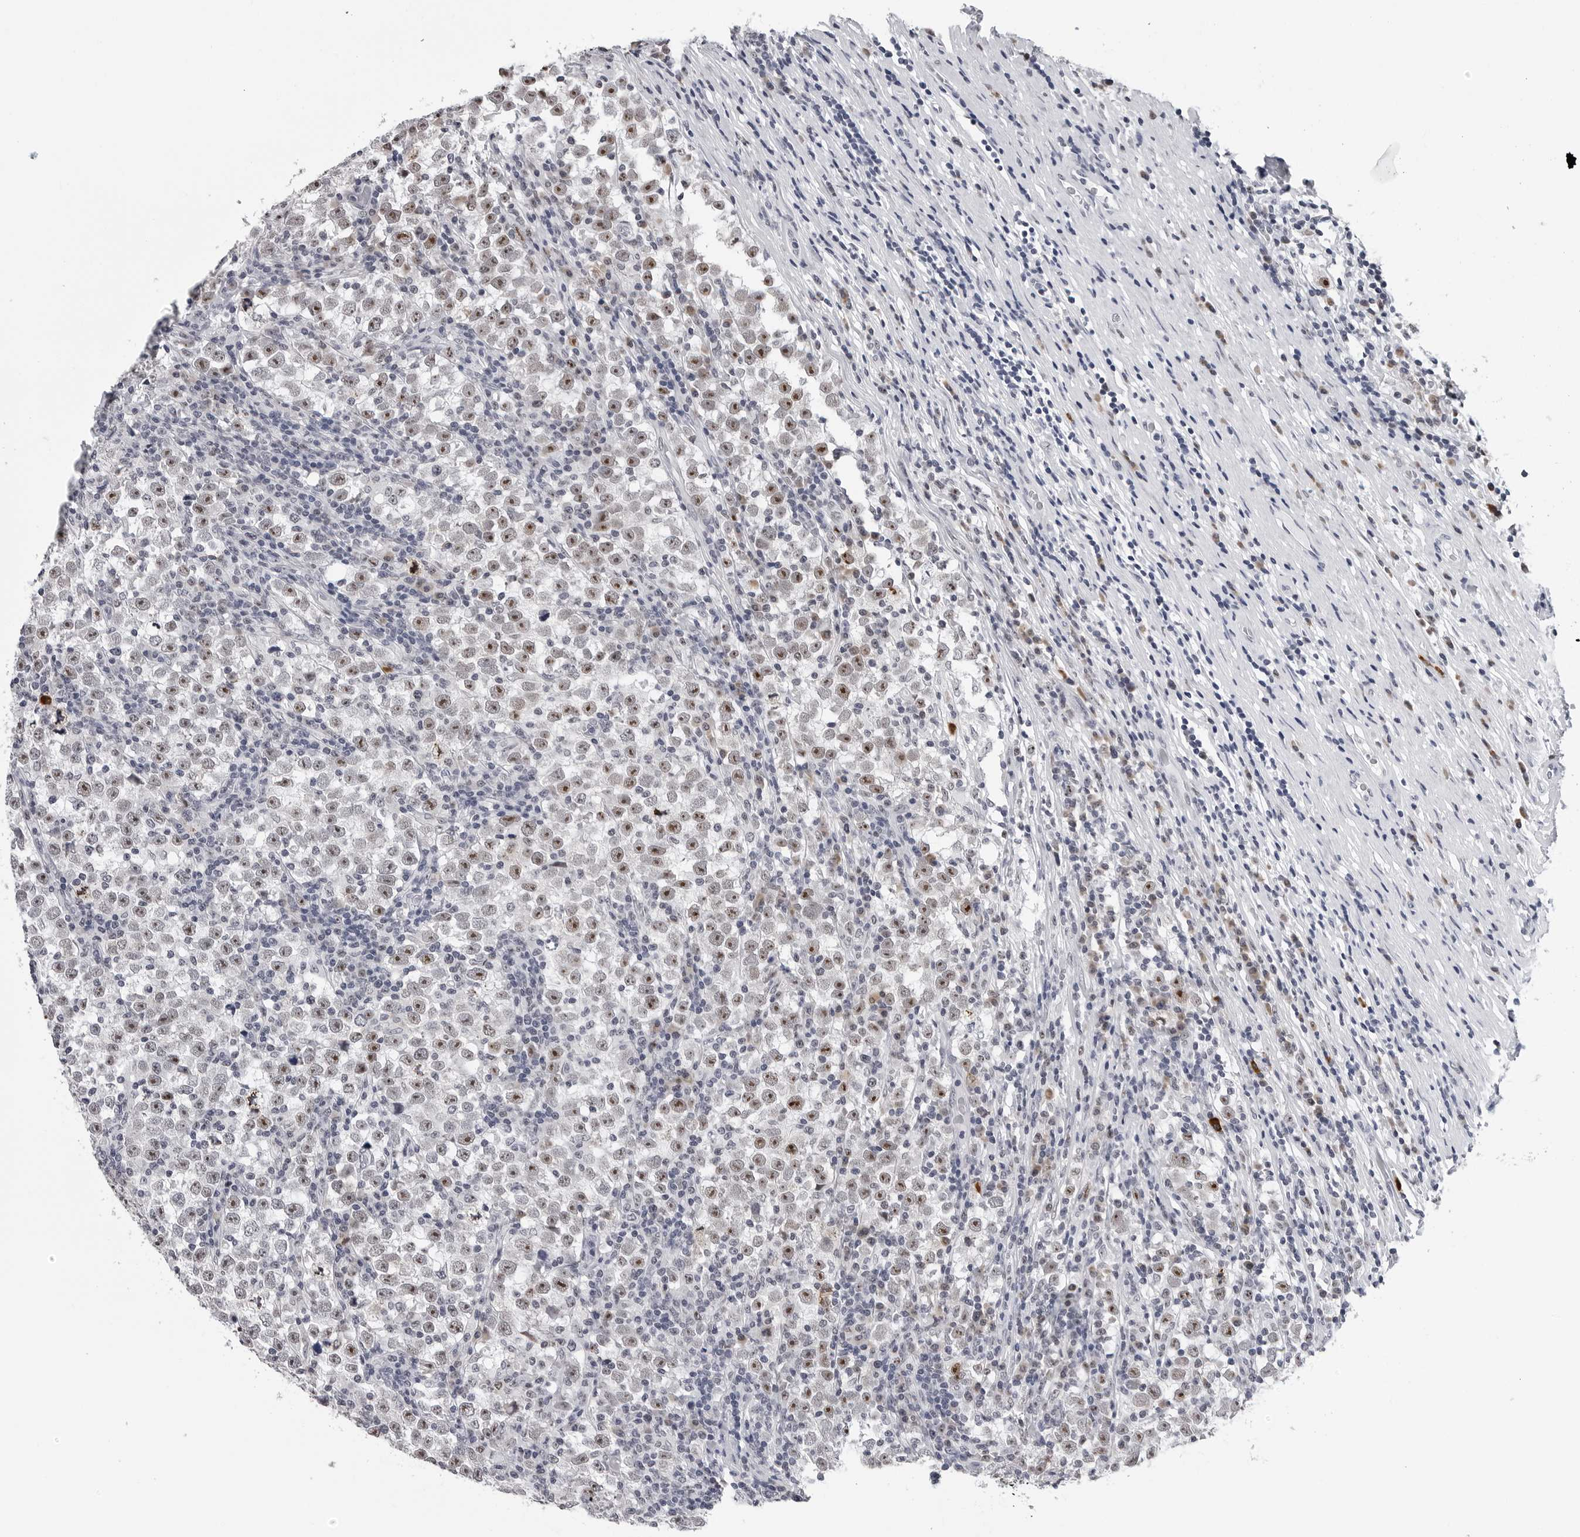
{"staining": {"intensity": "moderate", "quantity": "25%-75%", "location": "nuclear"}, "tissue": "testis cancer", "cell_type": "Tumor cells", "image_type": "cancer", "snomed": [{"axis": "morphology", "description": "Normal tissue, NOS"}, {"axis": "morphology", "description": "Seminoma, NOS"}, {"axis": "topography", "description": "Testis"}], "caption": "Testis cancer (seminoma) was stained to show a protein in brown. There is medium levels of moderate nuclear staining in about 25%-75% of tumor cells.", "gene": "GNL2", "patient": {"sex": "male", "age": 43}}